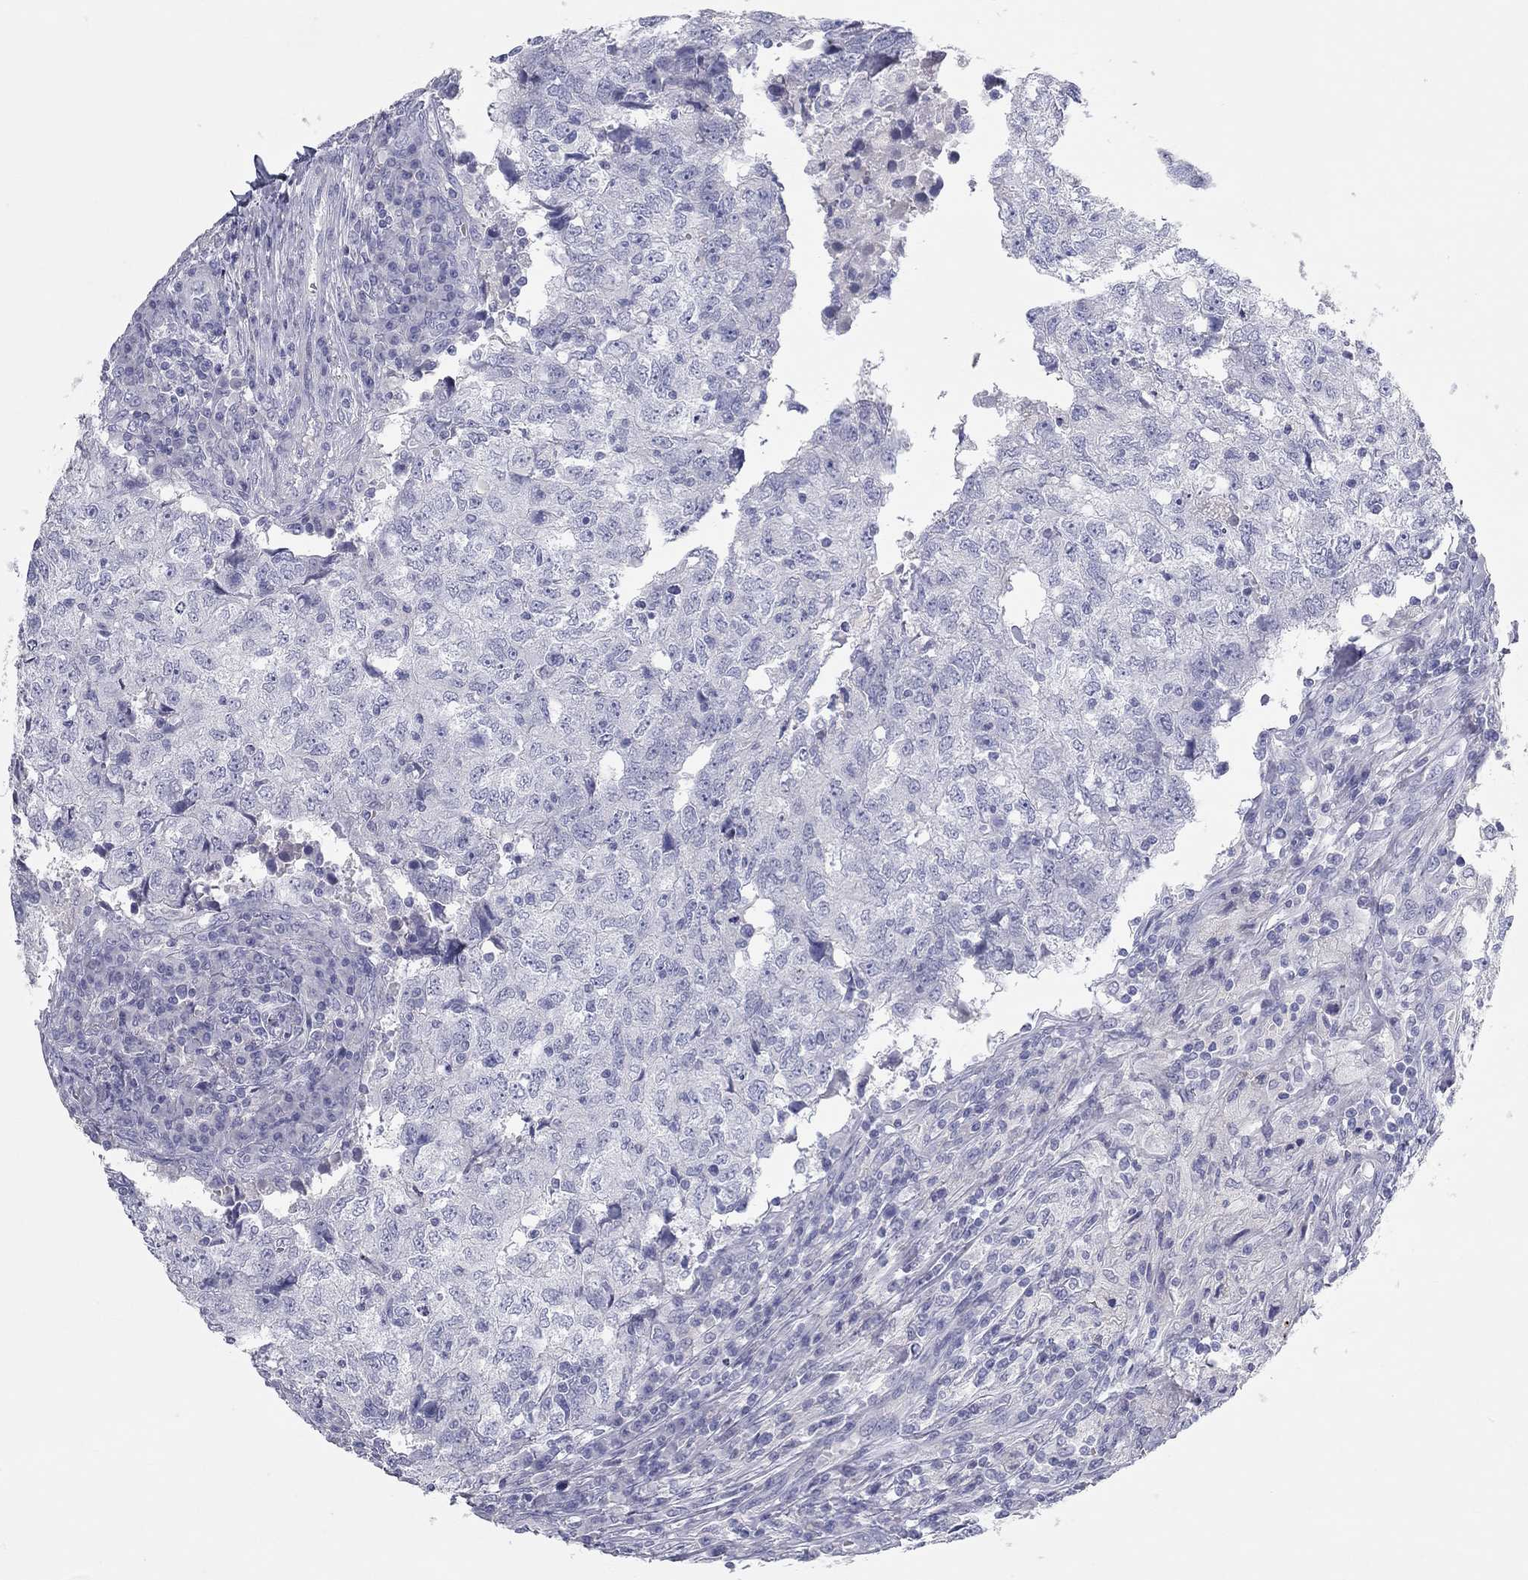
{"staining": {"intensity": "negative", "quantity": "none", "location": "none"}, "tissue": "breast cancer", "cell_type": "Tumor cells", "image_type": "cancer", "snomed": [{"axis": "morphology", "description": "Duct carcinoma"}, {"axis": "topography", "description": "Breast"}], "caption": "DAB (3,3'-diaminobenzidine) immunohistochemical staining of infiltrating ductal carcinoma (breast) demonstrates no significant expression in tumor cells.", "gene": "PCDHGC5", "patient": {"sex": "female", "age": 30}}